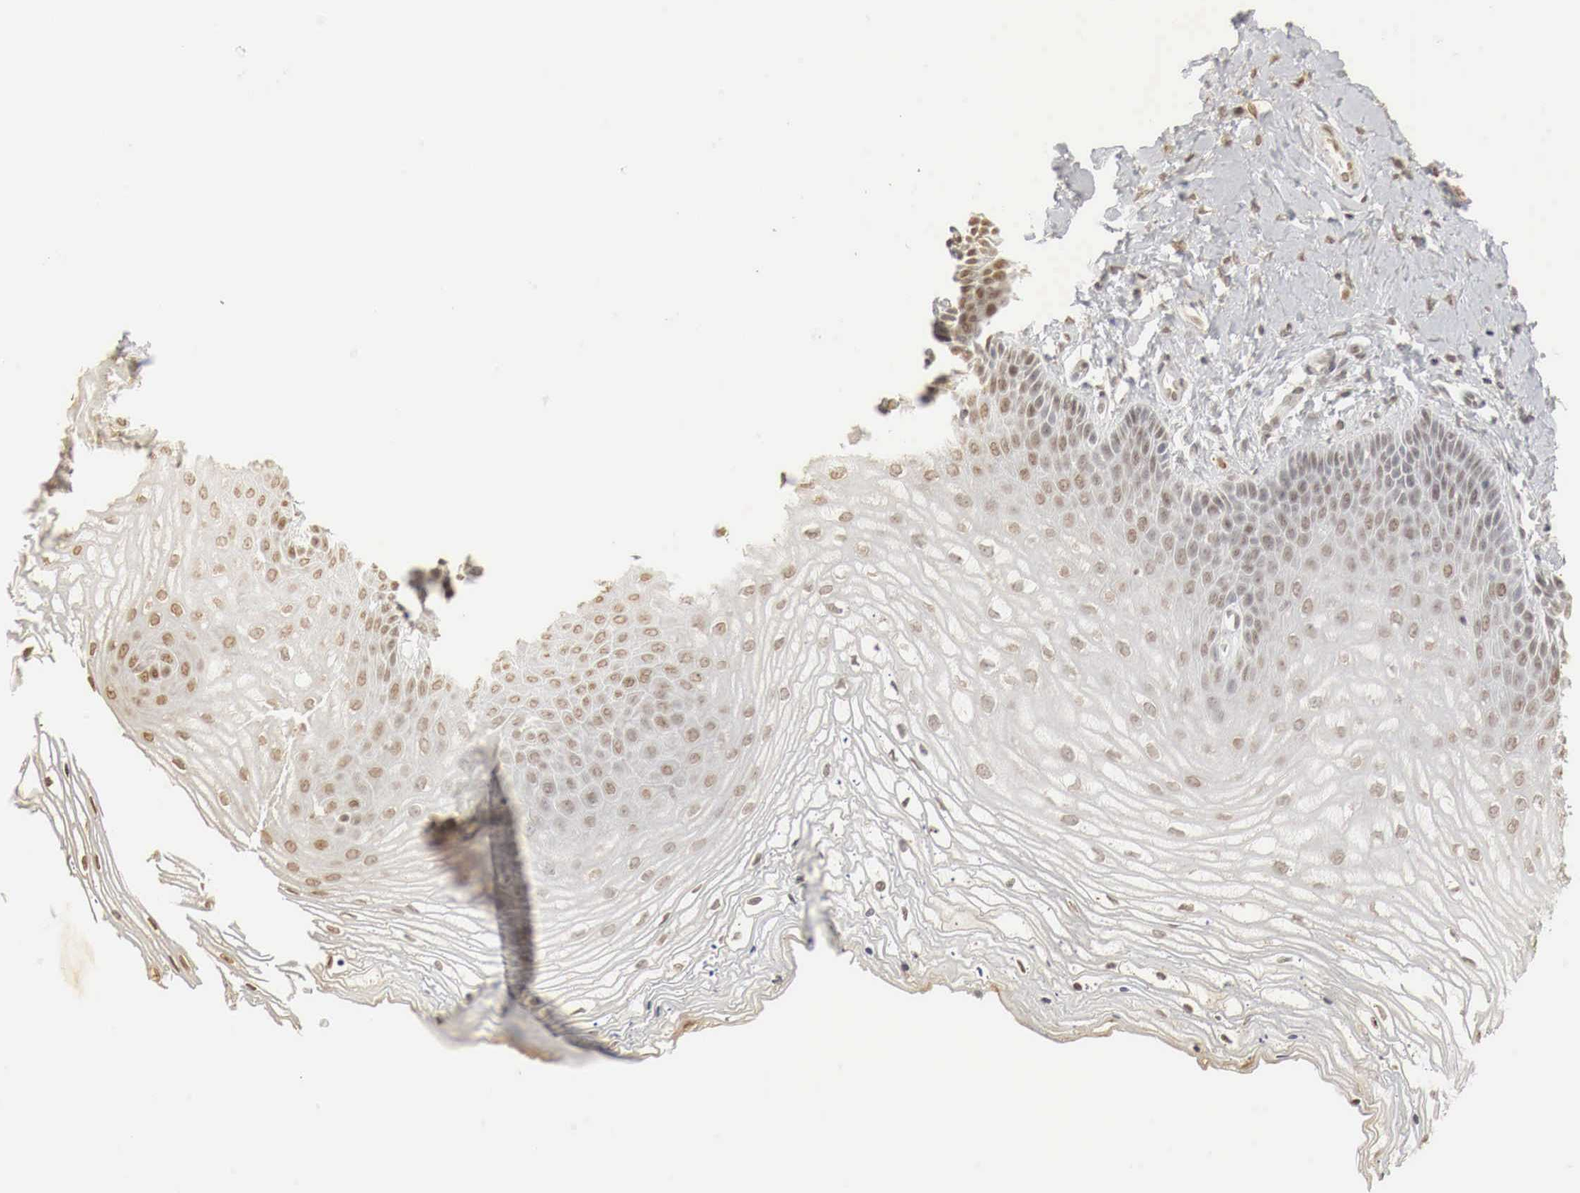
{"staining": {"intensity": "moderate", "quantity": ">75%", "location": "nuclear"}, "tissue": "vagina", "cell_type": "Squamous epithelial cells", "image_type": "normal", "snomed": [{"axis": "morphology", "description": "Normal tissue, NOS"}, {"axis": "topography", "description": "Vagina"}], "caption": "Vagina stained with DAB (3,3'-diaminobenzidine) immunohistochemistry (IHC) exhibits medium levels of moderate nuclear staining in approximately >75% of squamous epithelial cells.", "gene": "ERBB4", "patient": {"sex": "female", "age": 68}}